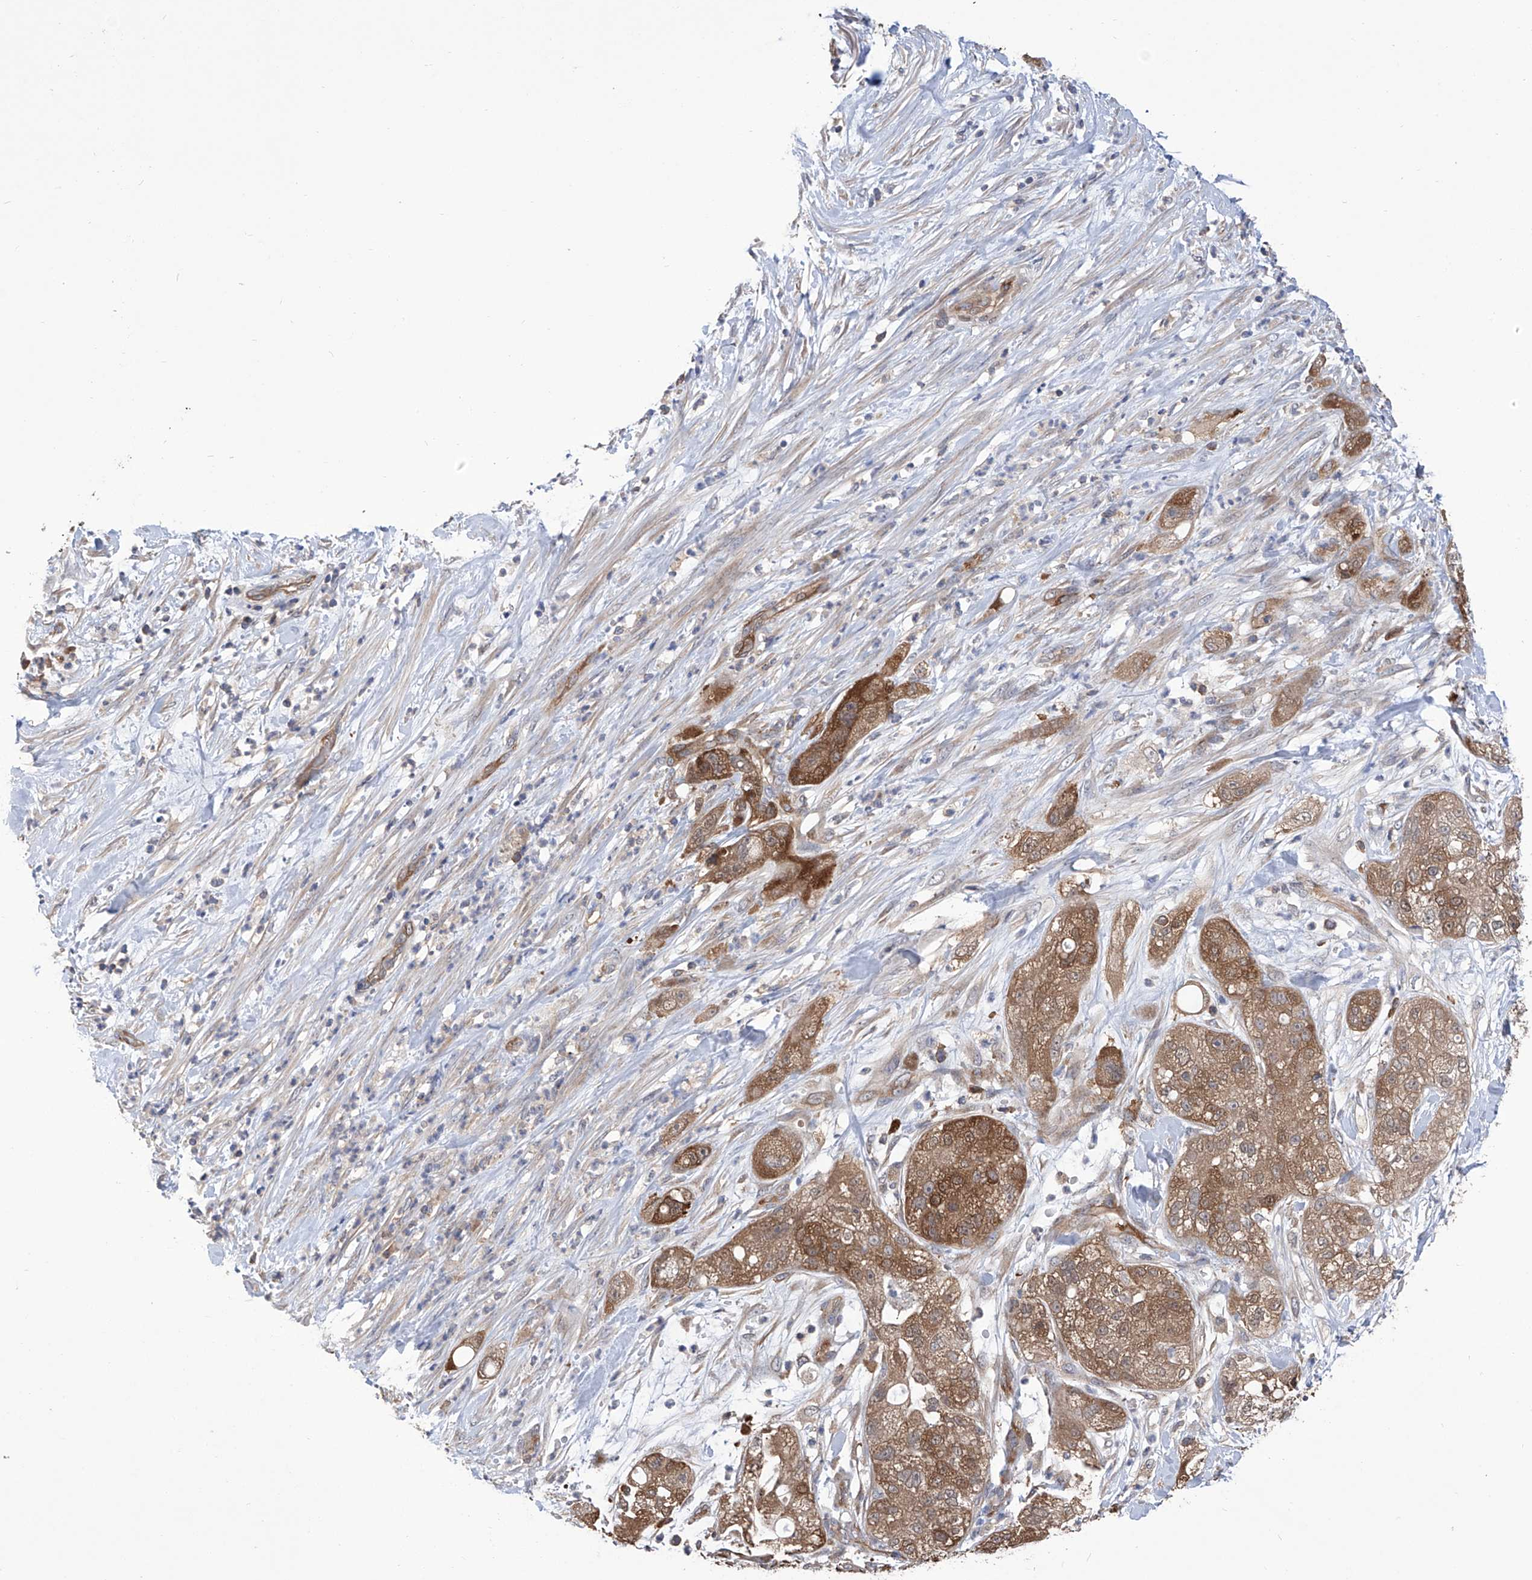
{"staining": {"intensity": "moderate", "quantity": ">75%", "location": "cytoplasmic/membranous"}, "tissue": "pancreatic cancer", "cell_type": "Tumor cells", "image_type": "cancer", "snomed": [{"axis": "morphology", "description": "Adenocarcinoma, NOS"}, {"axis": "topography", "description": "Pancreas"}], "caption": "Immunohistochemical staining of pancreatic adenocarcinoma reveals medium levels of moderate cytoplasmic/membranous expression in approximately >75% of tumor cells.", "gene": "NUDT17", "patient": {"sex": "female", "age": 78}}